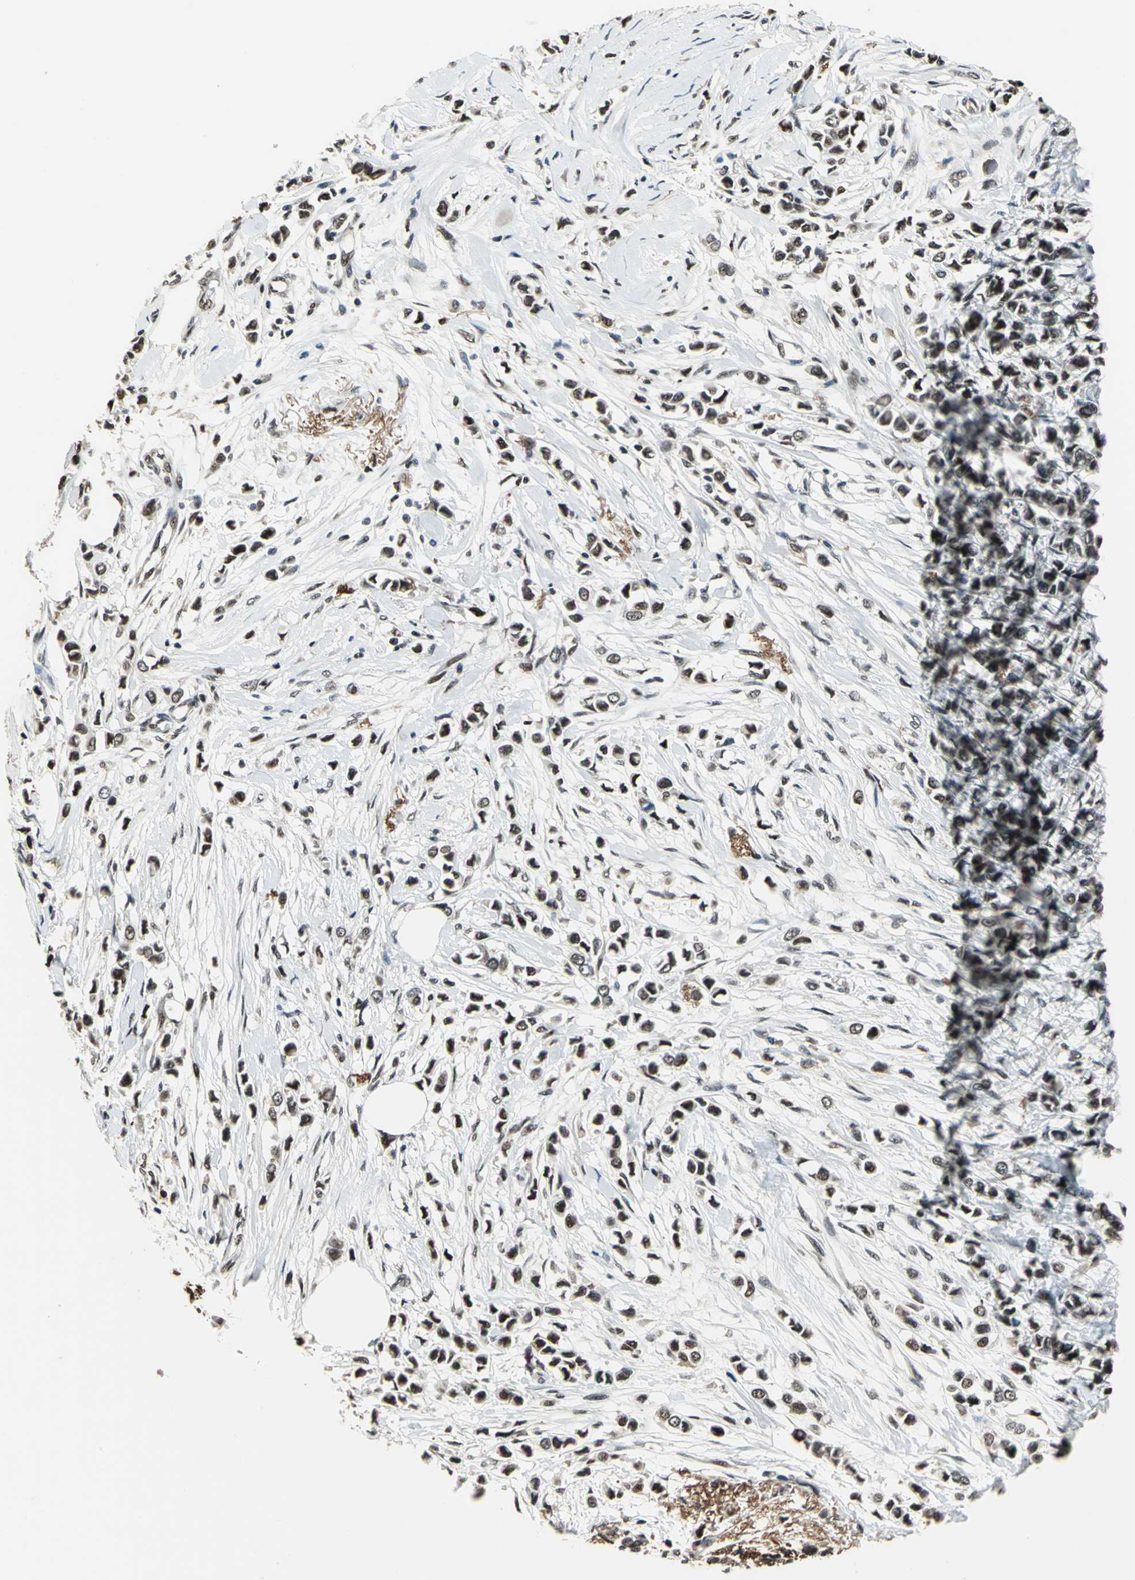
{"staining": {"intensity": "moderate", "quantity": ">75%", "location": "nuclear"}, "tissue": "breast cancer", "cell_type": "Tumor cells", "image_type": "cancer", "snomed": [{"axis": "morphology", "description": "Lobular carcinoma"}, {"axis": "topography", "description": "Breast"}], "caption": "Breast cancer stained for a protein (brown) reveals moderate nuclear positive expression in approximately >75% of tumor cells.", "gene": "MIS18BP1", "patient": {"sex": "female", "age": 51}}